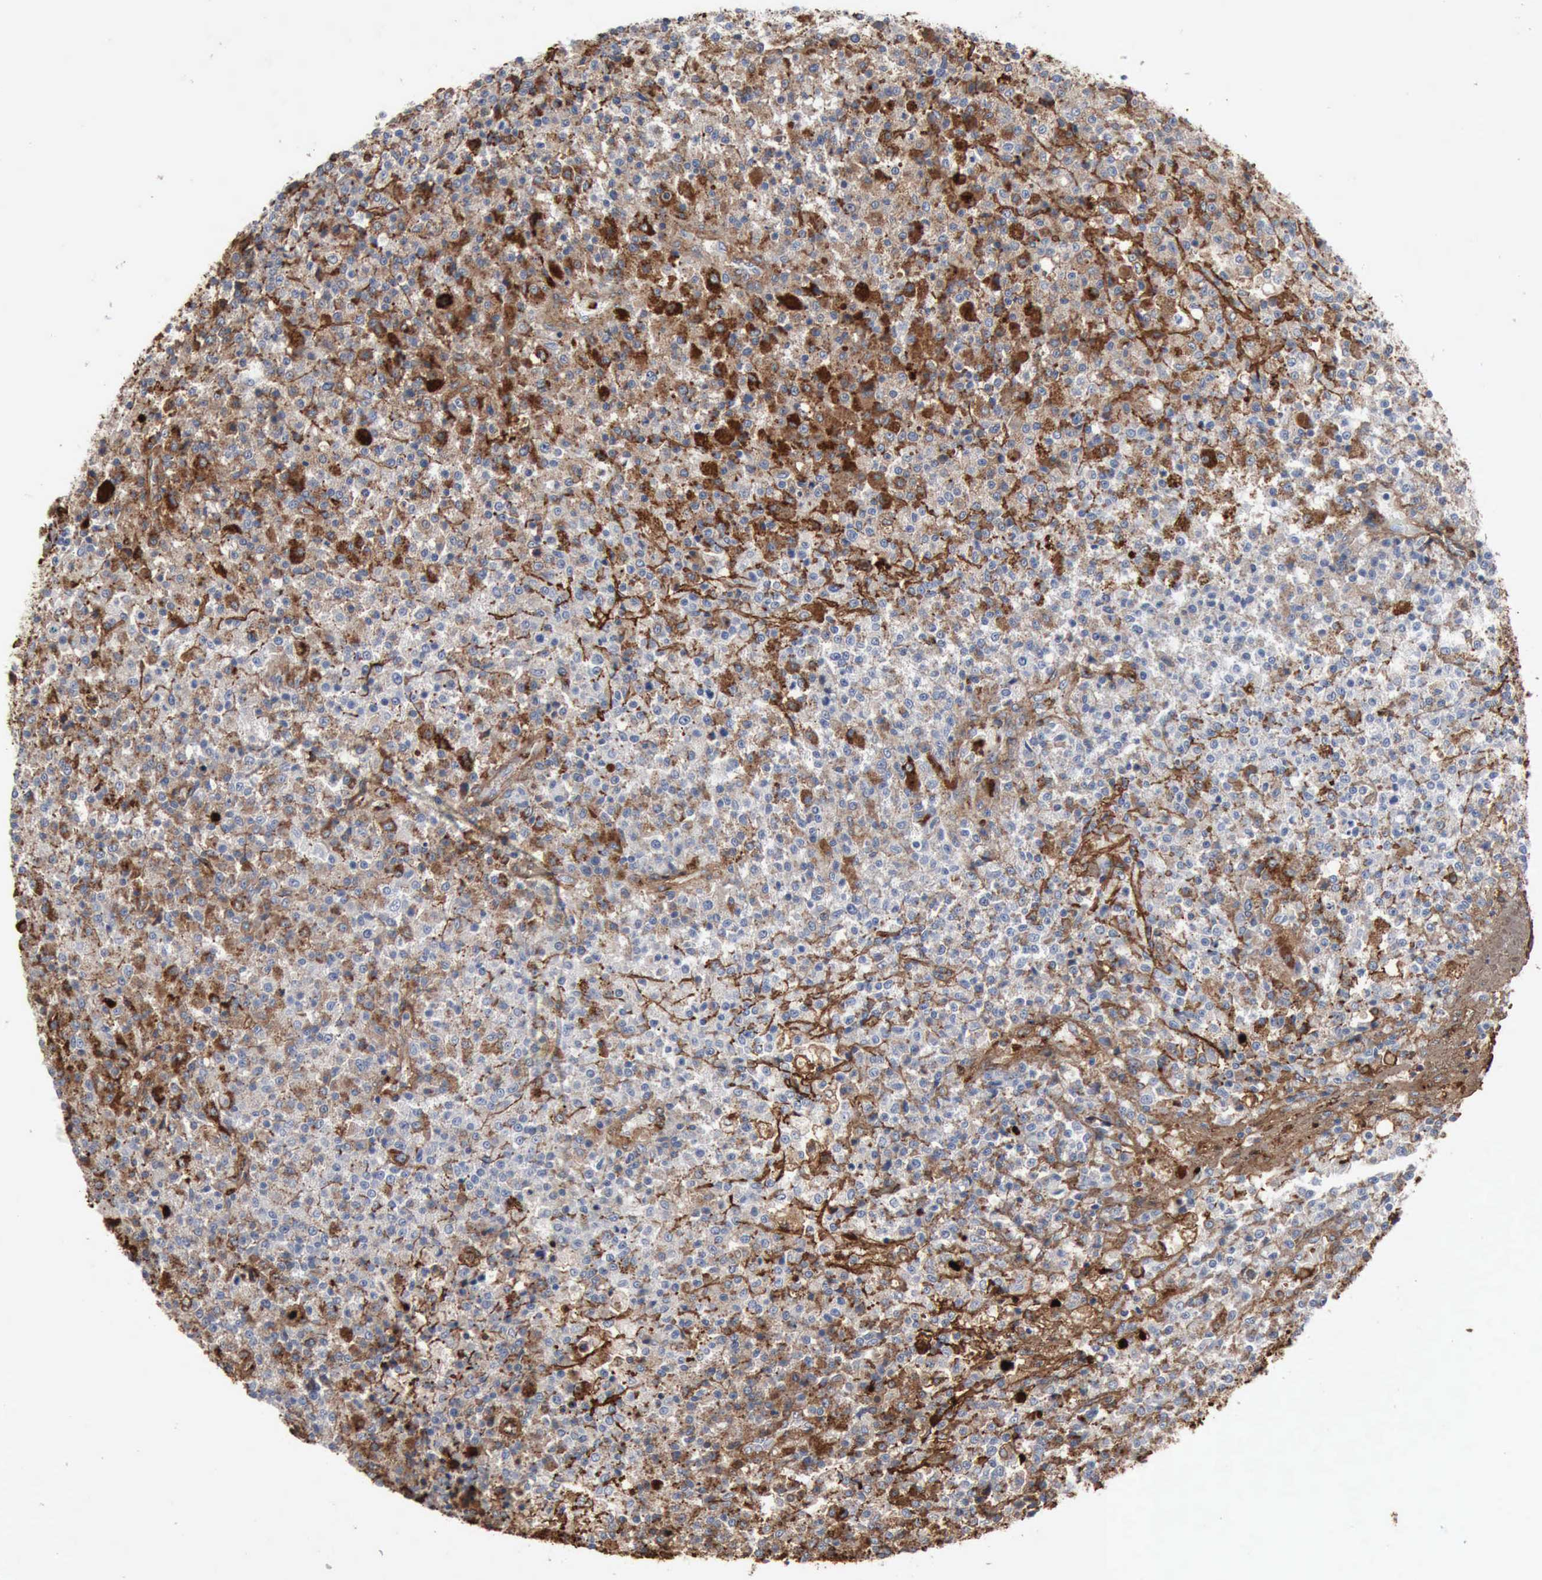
{"staining": {"intensity": "moderate", "quantity": "25%-75%", "location": "cytoplasmic/membranous"}, "tissue": "testis cancer", "cell_type": "Tumor cells", "image_type": "cancer", "snomed": [{"axis": "morphology", "description": "Seminoma, NOS"}, {"axis": "topography", "description": "Testis"}], "caption": "Human testis cancer stained with a protein marker exhibits moderate staining in tumor cells.", "gene": "FN1", "patient": {"sex": "male", "age": 59}}